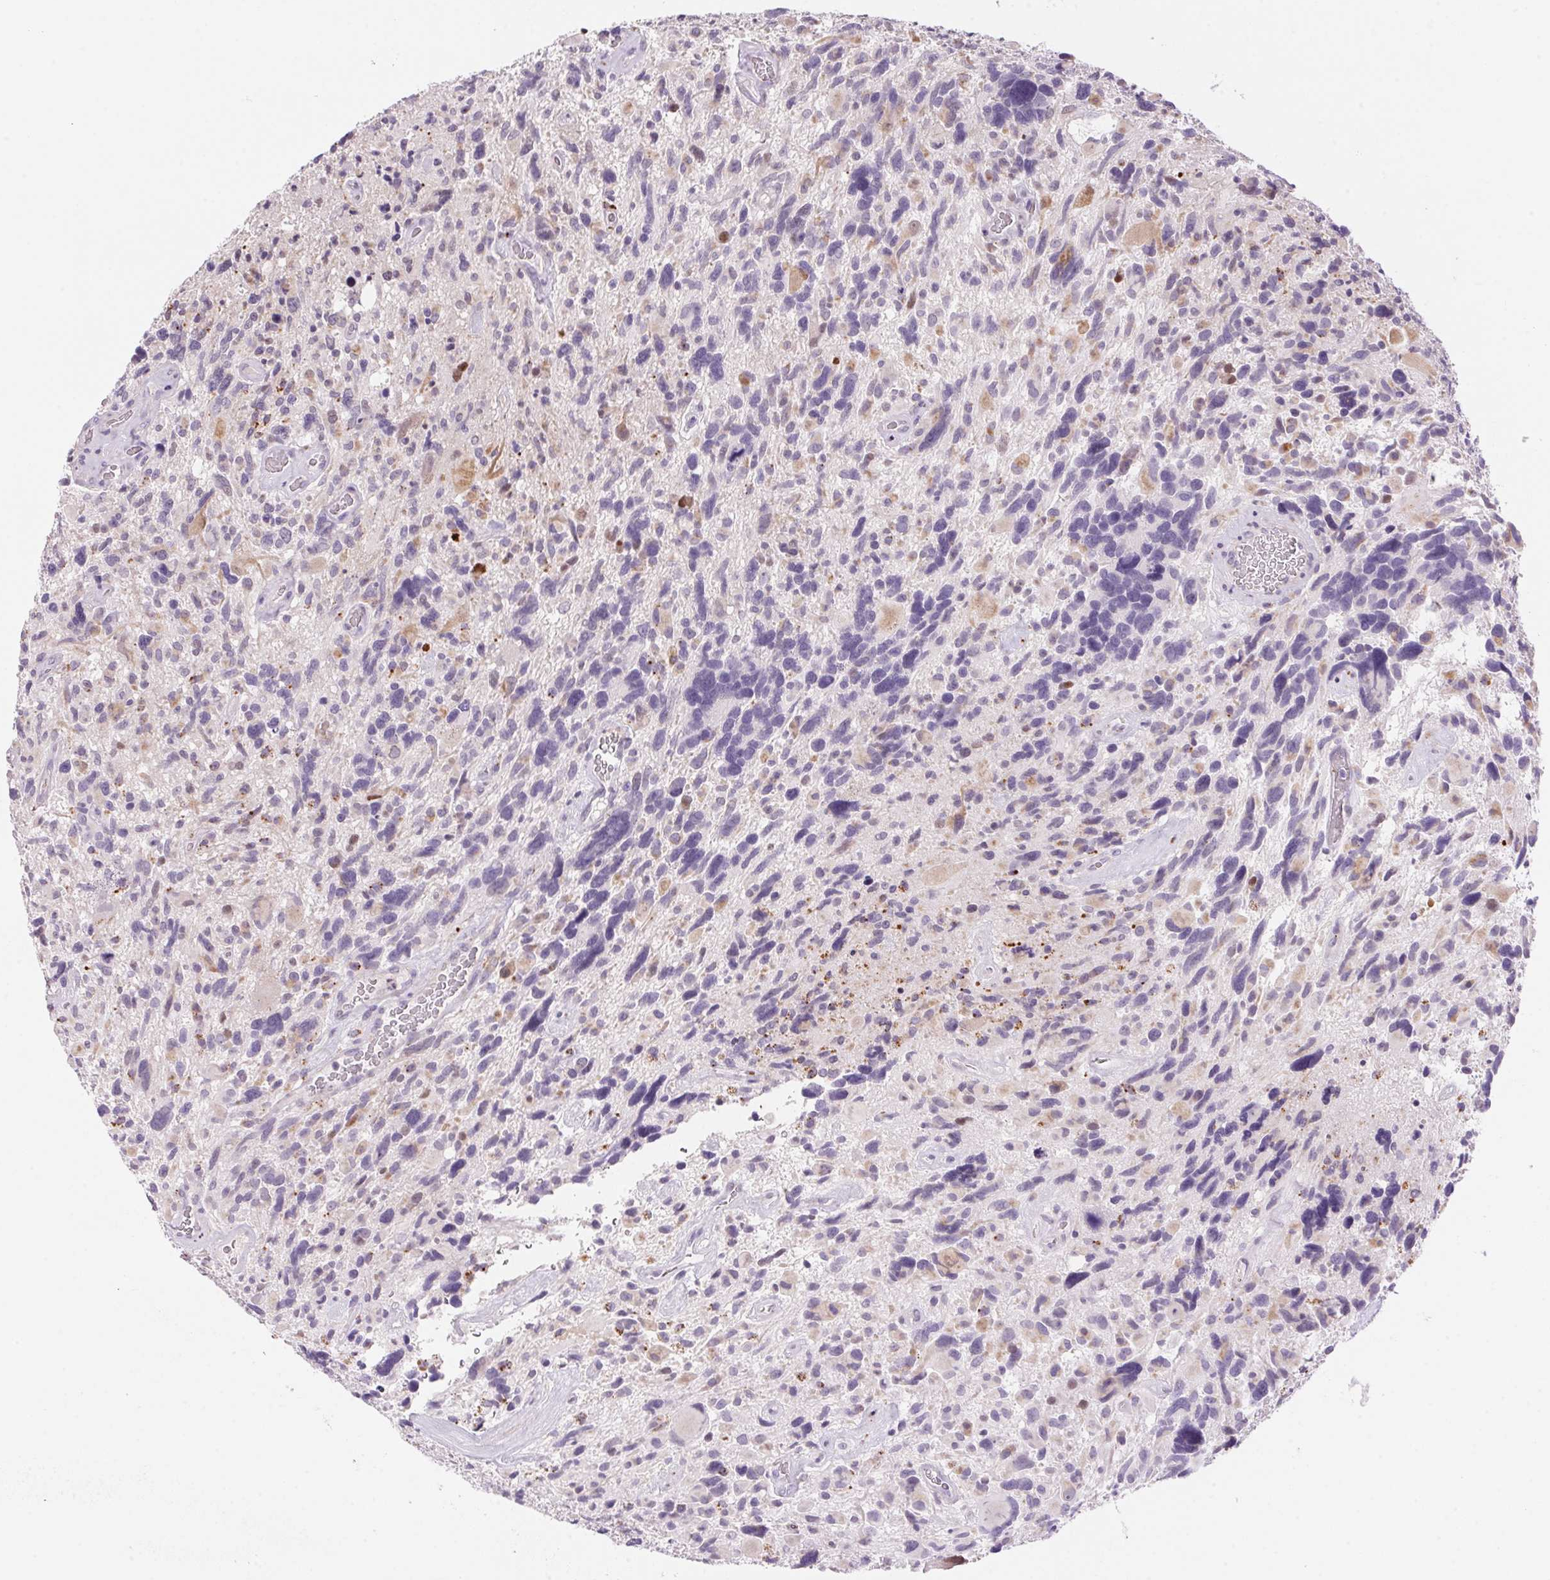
{"staining": {"intensity": "negative", "quantity": "none", "location": "none"}, "tissue": "glioma", "cell_type": "Tumor cells", "image_type": "cancer", "snomed": [{"axis": "morphology", "description": "Glioma, malignant, High grade"}, {"axis": "topography", "description": "Brain"}], "caption": "Photomicrograph shows no significant protein expression in tumor cells of high-grade glioma (malignant). The staining is performed using DAB (3,3'-diaminobenzidine) brown chromogen with nuclei counter-stained in using hematoxylin.", "gene": "TEKT1", "patient": {"sex": "male", "age": 49}}